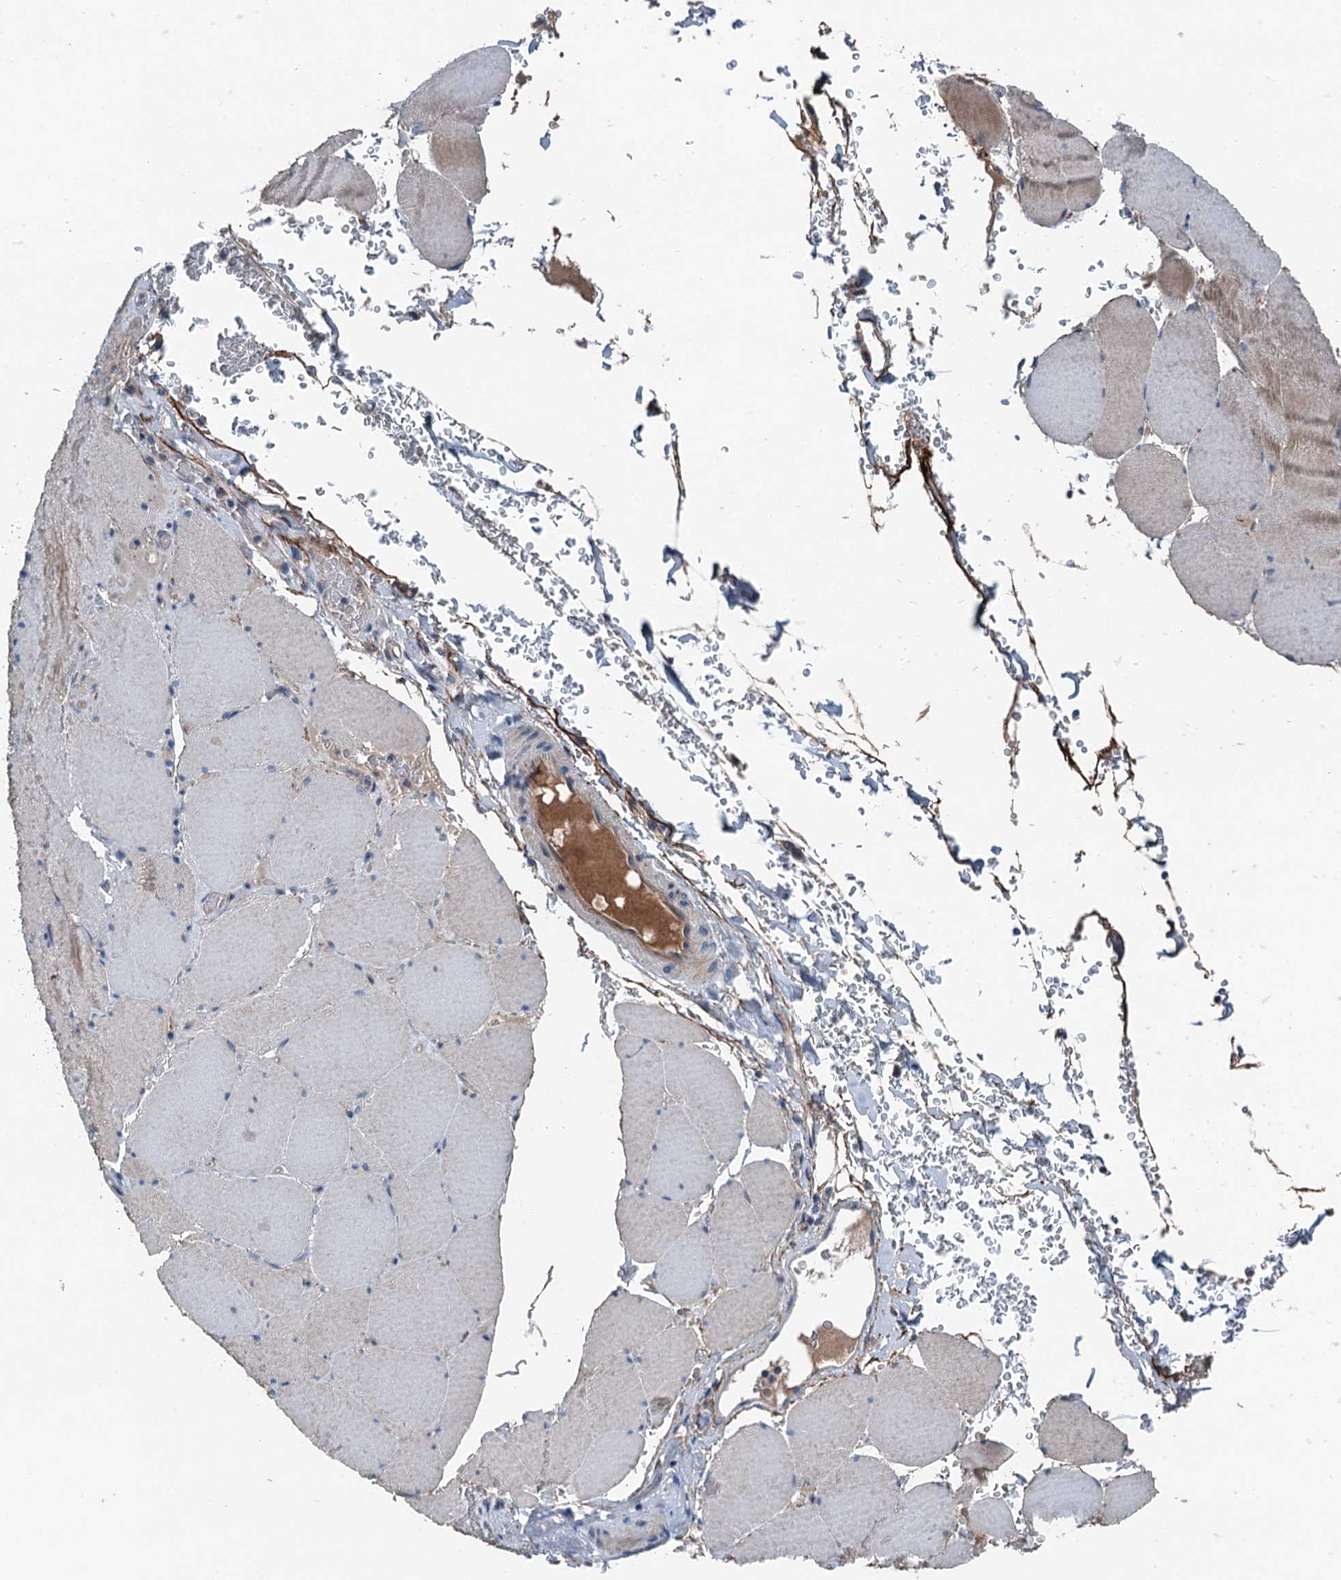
{"staining": {"intensity": "weak", "quantity": "25%-75%", "location": "cytoplasmic/membranous"}, "tissue": "skeletal muscle", "cell_type": "Myocytes", "image_type": "normal", "snomed": [{"axis": "morphology", "description": "Normal tissue, NOS"}, {"axis": "topography", "description": "Skeletal muscle"}, {"axis": "topography", "description": "Head-Neck"}], "caption": "Weak cytoplasmic/membranous staining is appreciated in approximately 25%-75% of myocytes in normal skeletal muscle. Immunohistochemistry (ihc) stains the protein in brown and the nuclei are stained blue.", "gene": "SLC2A10", "patient": {"sex": "male", "age": 66}}